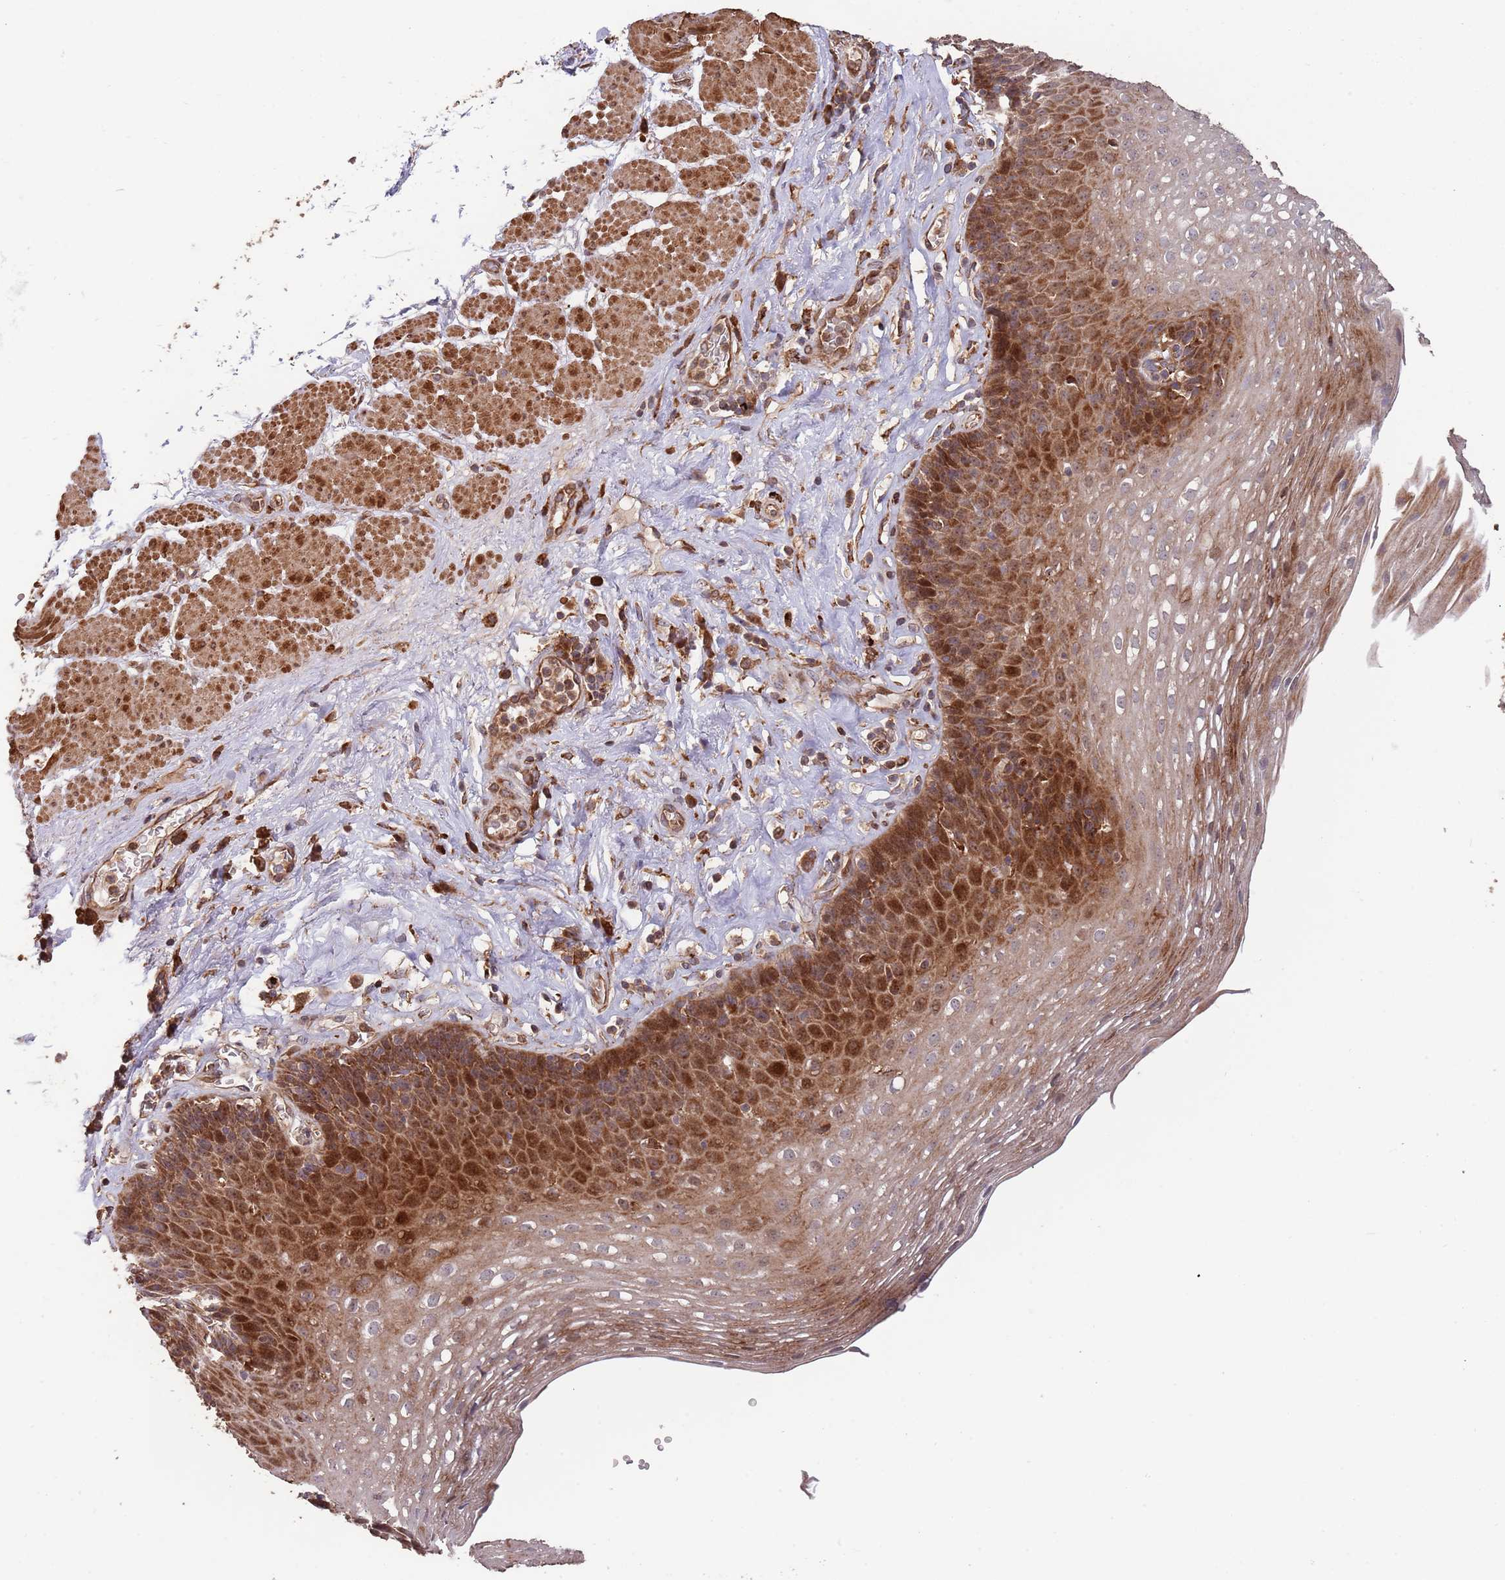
{"staining": {"intensity": "moderate", "quantity": ">75%", "location": "cytoplasmic/membranous,nuclear"}, "tissue": "esophagus", "cell_type": "Squamous epithelial cells", "image_type": "normal", "snomed": [{"axis": "morphology", "description": "Normal tissue, NOS"}, {"axis": "topography", "description": "Esophagus"}], "caption": "A histopathology image of human esophagus stained for a protein exhibits moderate cytoplasmic/membranous,nuclear brown staining in squamous epithelial cells. Using DAB (3,3'-diaminobenzidine) (brown) and hematoxylin (blue) stains, captured at high magnification using brightfield microscopy.", "gene": "ZNF428", "patient": {"sex": "female", "age": 66}}